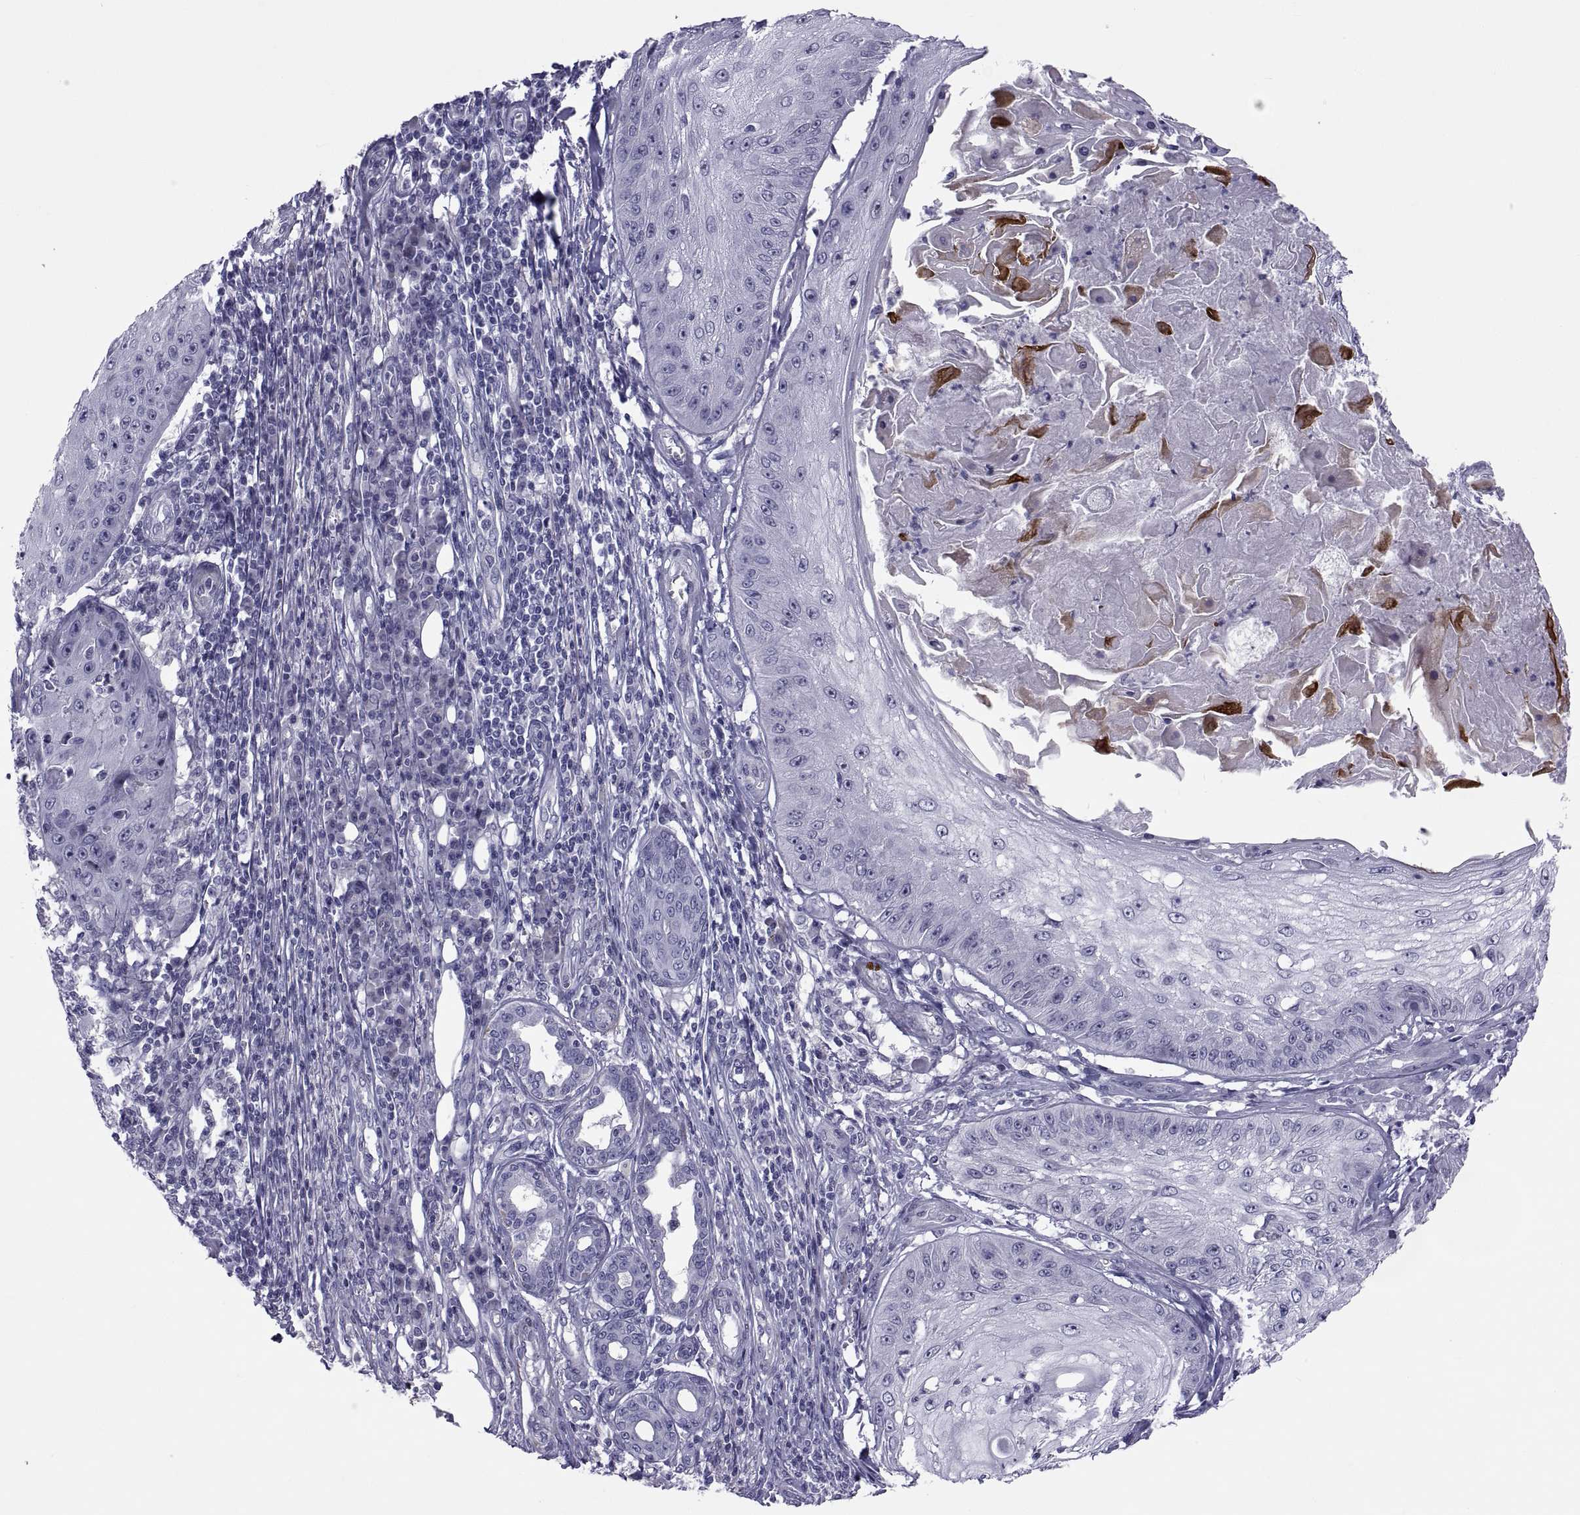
{"staining": {"intensity": "negative", "quantity": "none", "location": "none"}, "tissue": "skin cancer", "cell_type": "Tumor cells", "image_type": "cancer", "snomed": [{"axis": "morphology", "description": "Squamous cell carcinoma, NOS"}, {"axis": "topography", "description": "Skin"}], "caption": "A micrograph of human skin cancer (squamous cell carcinoma) is negative for staining in tumor cells.", "gene": "TMEM158", "patient": {"sex": "male", "age": 70}}